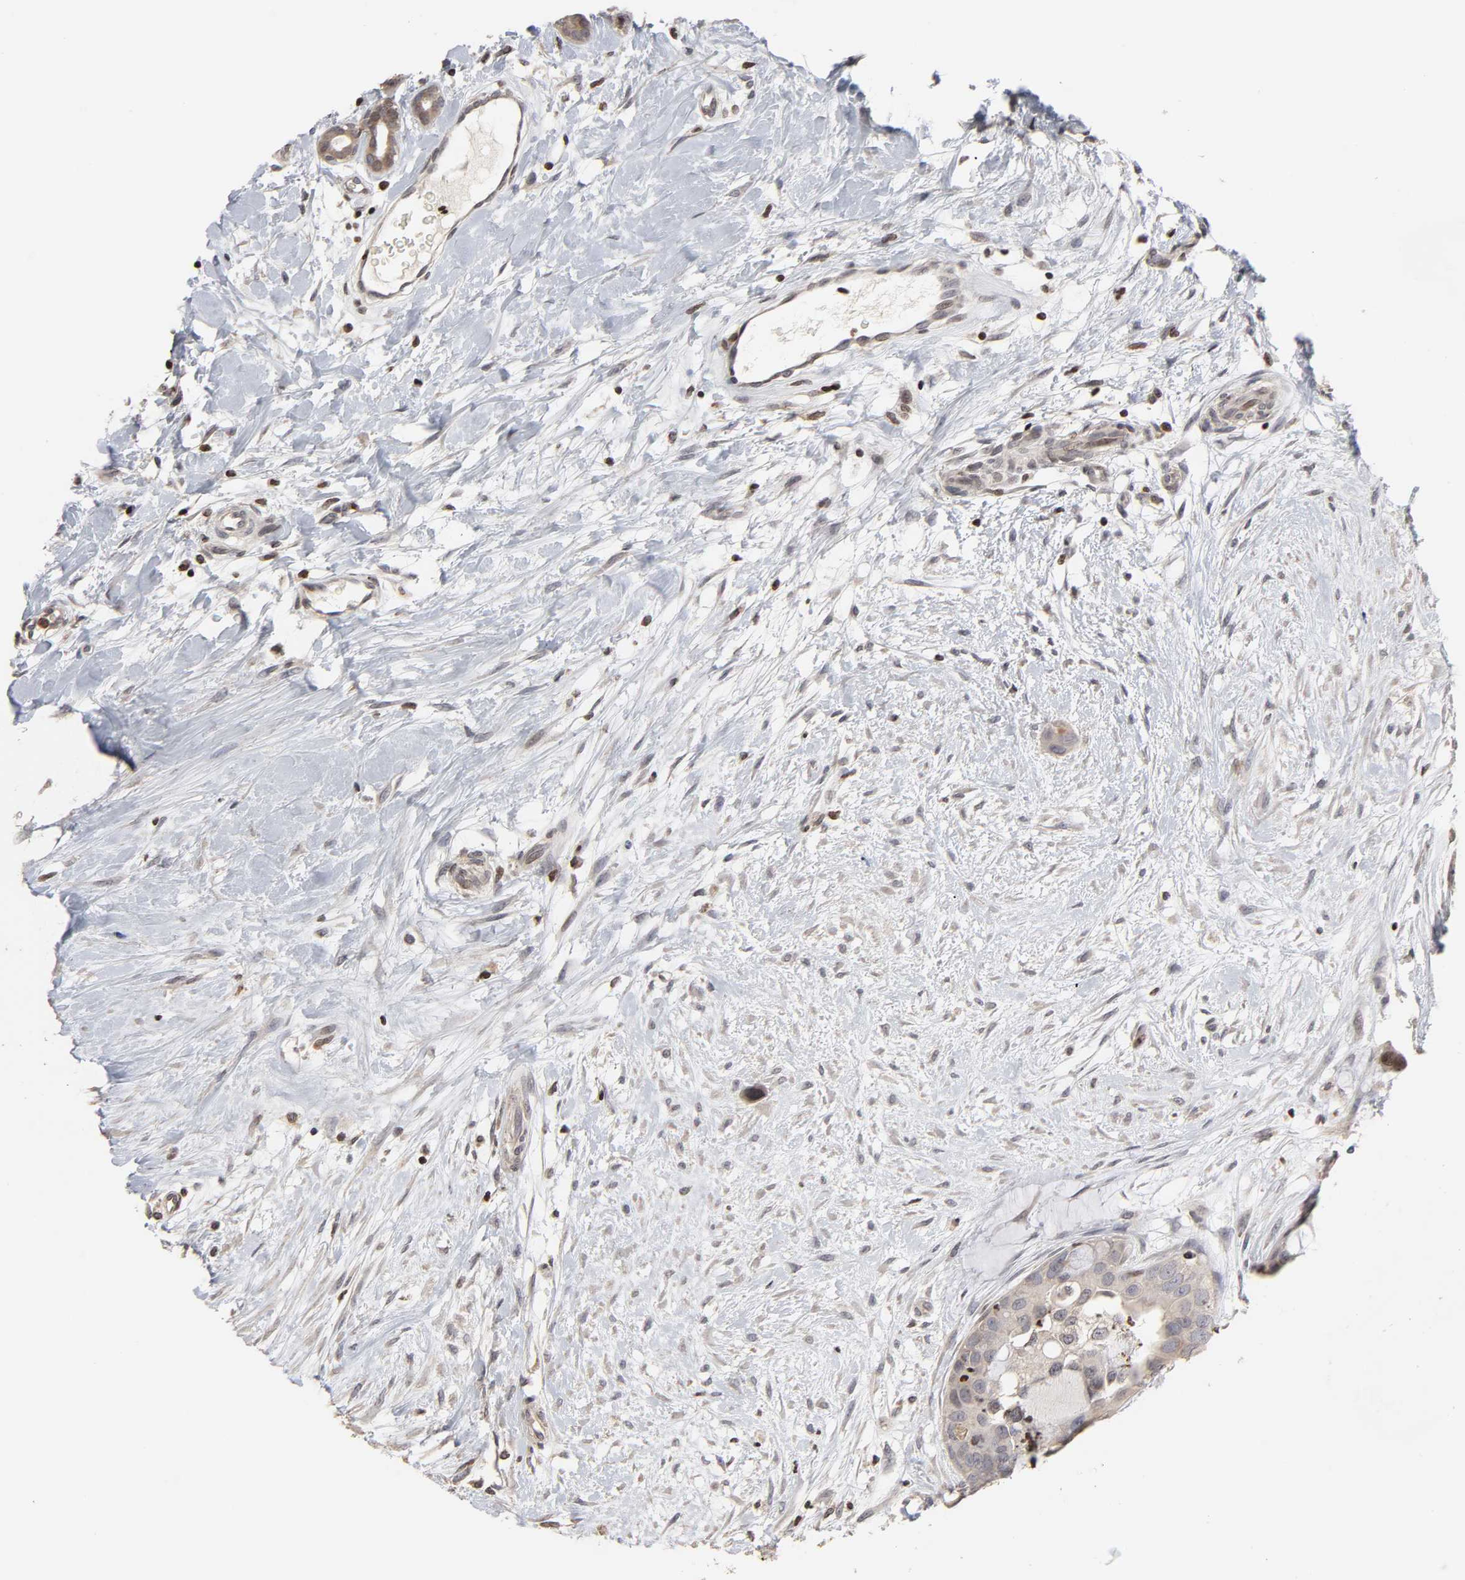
{"staining": {"intensity": "weak", "quantity": ">75%", "location": "cytoplasmic/membranous"}, "tissue": "breast cancer", "cell_type": "Tumor cells", "image_type": "cancer", "snomed": [{"axis": "morphology", "description": "Duct carcinoma"}, {"axis": "topography", "description": "Breast"}], "caption": "A histopathology image of human breast invasive ductal carcinoma stained for a protein displays weak cytoplasmic/membranous brown staining in tumor cells.", "gene": "ZNF473", "patient": {"sex": "female", "age": 40}}